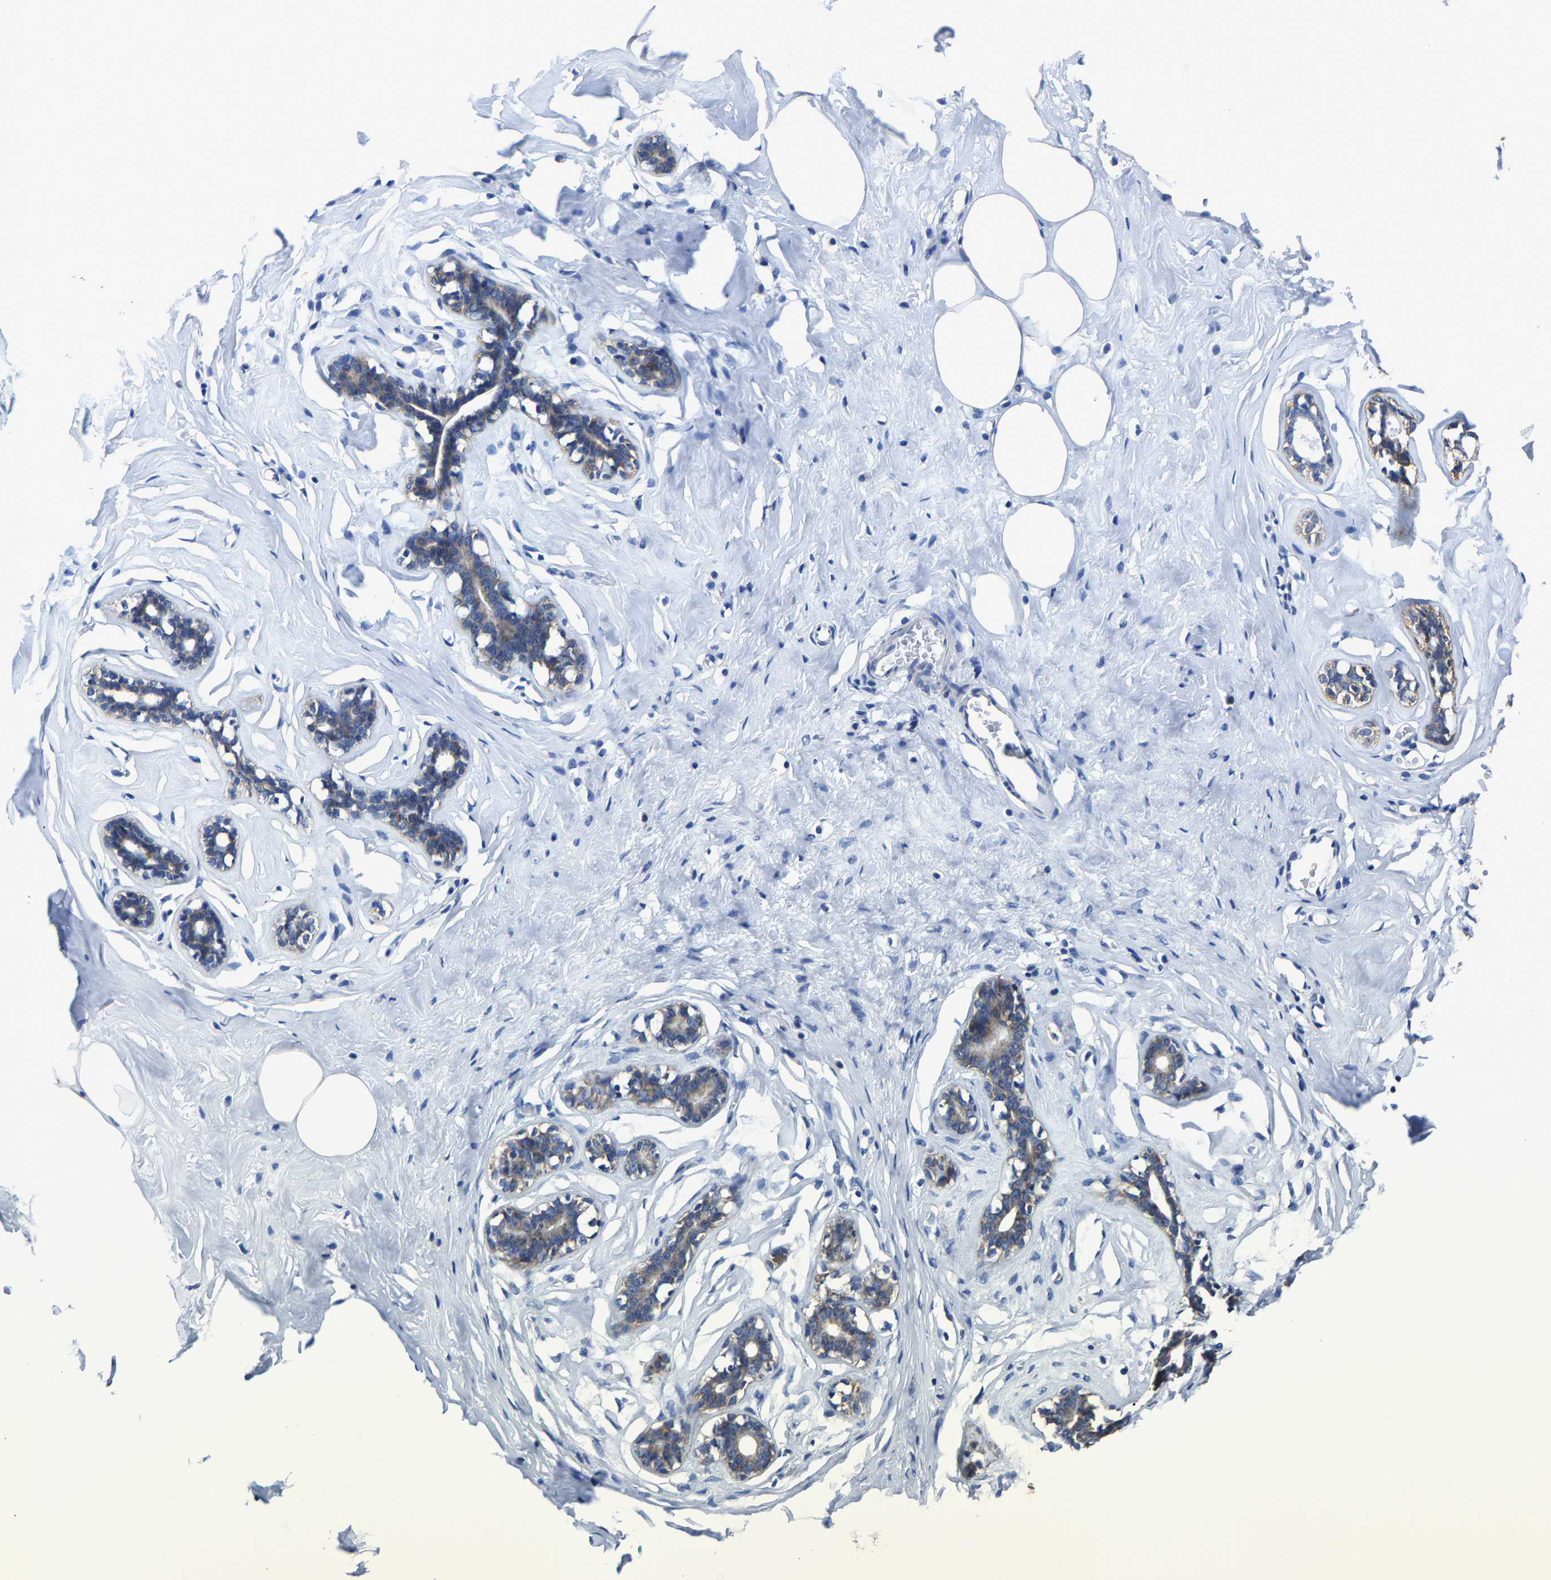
{"staining": {"intensity": "moderate", "quantity": "25%-75%", "location": "cytoplasmic/membranous,nuclear"}, "tissue": "adipose tissue", "cell_type": "Adipocytes", "image_type": "normal", "snomed": [{"axis": "morphology", "description": "Normal tissue, NOS"}, {"axis": "morphology", "description": "Fibrosis, NOS"}, {"axis": "topography", "description": "Breast"}, {"axis": "topography", "description": "Adipose tissue"}], "caption": "Protein expression by immunohistochemistry (IHC) exhibits moderate cytoplasmic/membranous,nuclear positivity in about 25%-75% of adipocytes in unremarkable adipose tissue. The staining was performed using DAB, with brown indicating positive protein expression. Nuclei are stained blue with hematoxylin.", "gene": "AGK", "patient": {"sex": "female", "age": 39}}